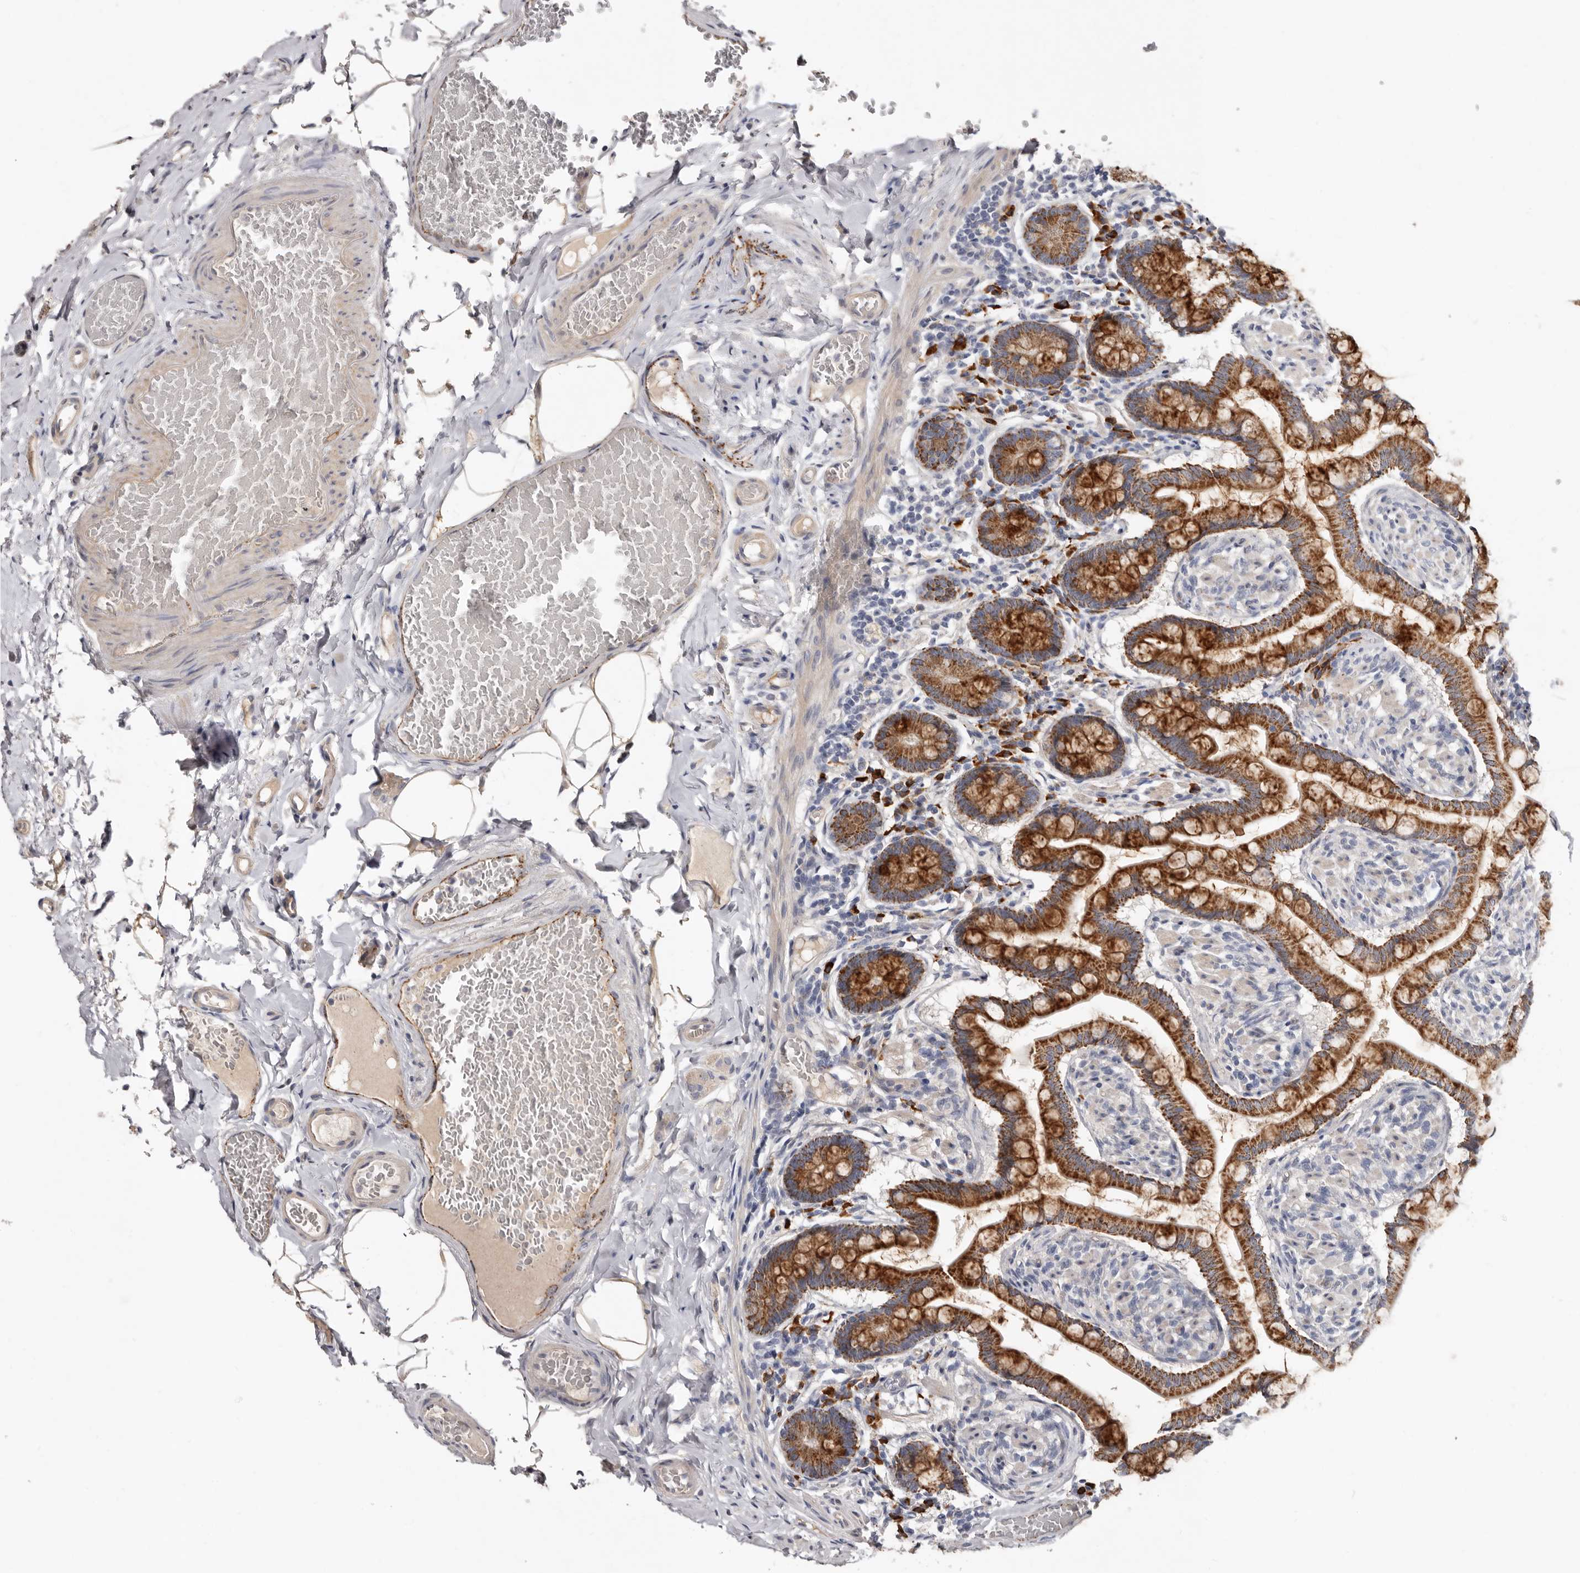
{"staining": {"intensity": "strong", "quantity": ">75%", "location": "cytoplasmic/membranous"}, "tissue": "small intestine", "cell_type": "Glandular cells", "image_type": "normal", "snomed": [{"axis": "morphology", "description": "Normal tissue, NOS"}, {"axis": "topography", "description": "Small intestine"}], "caption": "A high-resolution image shows IHC staining of normal small intestine, which exhibits strong cytoplasmic/membranous expression in approximately >75% of glandular cells. The protein of interest is stained brown, and the nuclei are stained in blue (DAB IHC with brightfield microscopy, high magnification).", "gene": "SPTA1", "patient": {"sex": "male", "age": 41}}